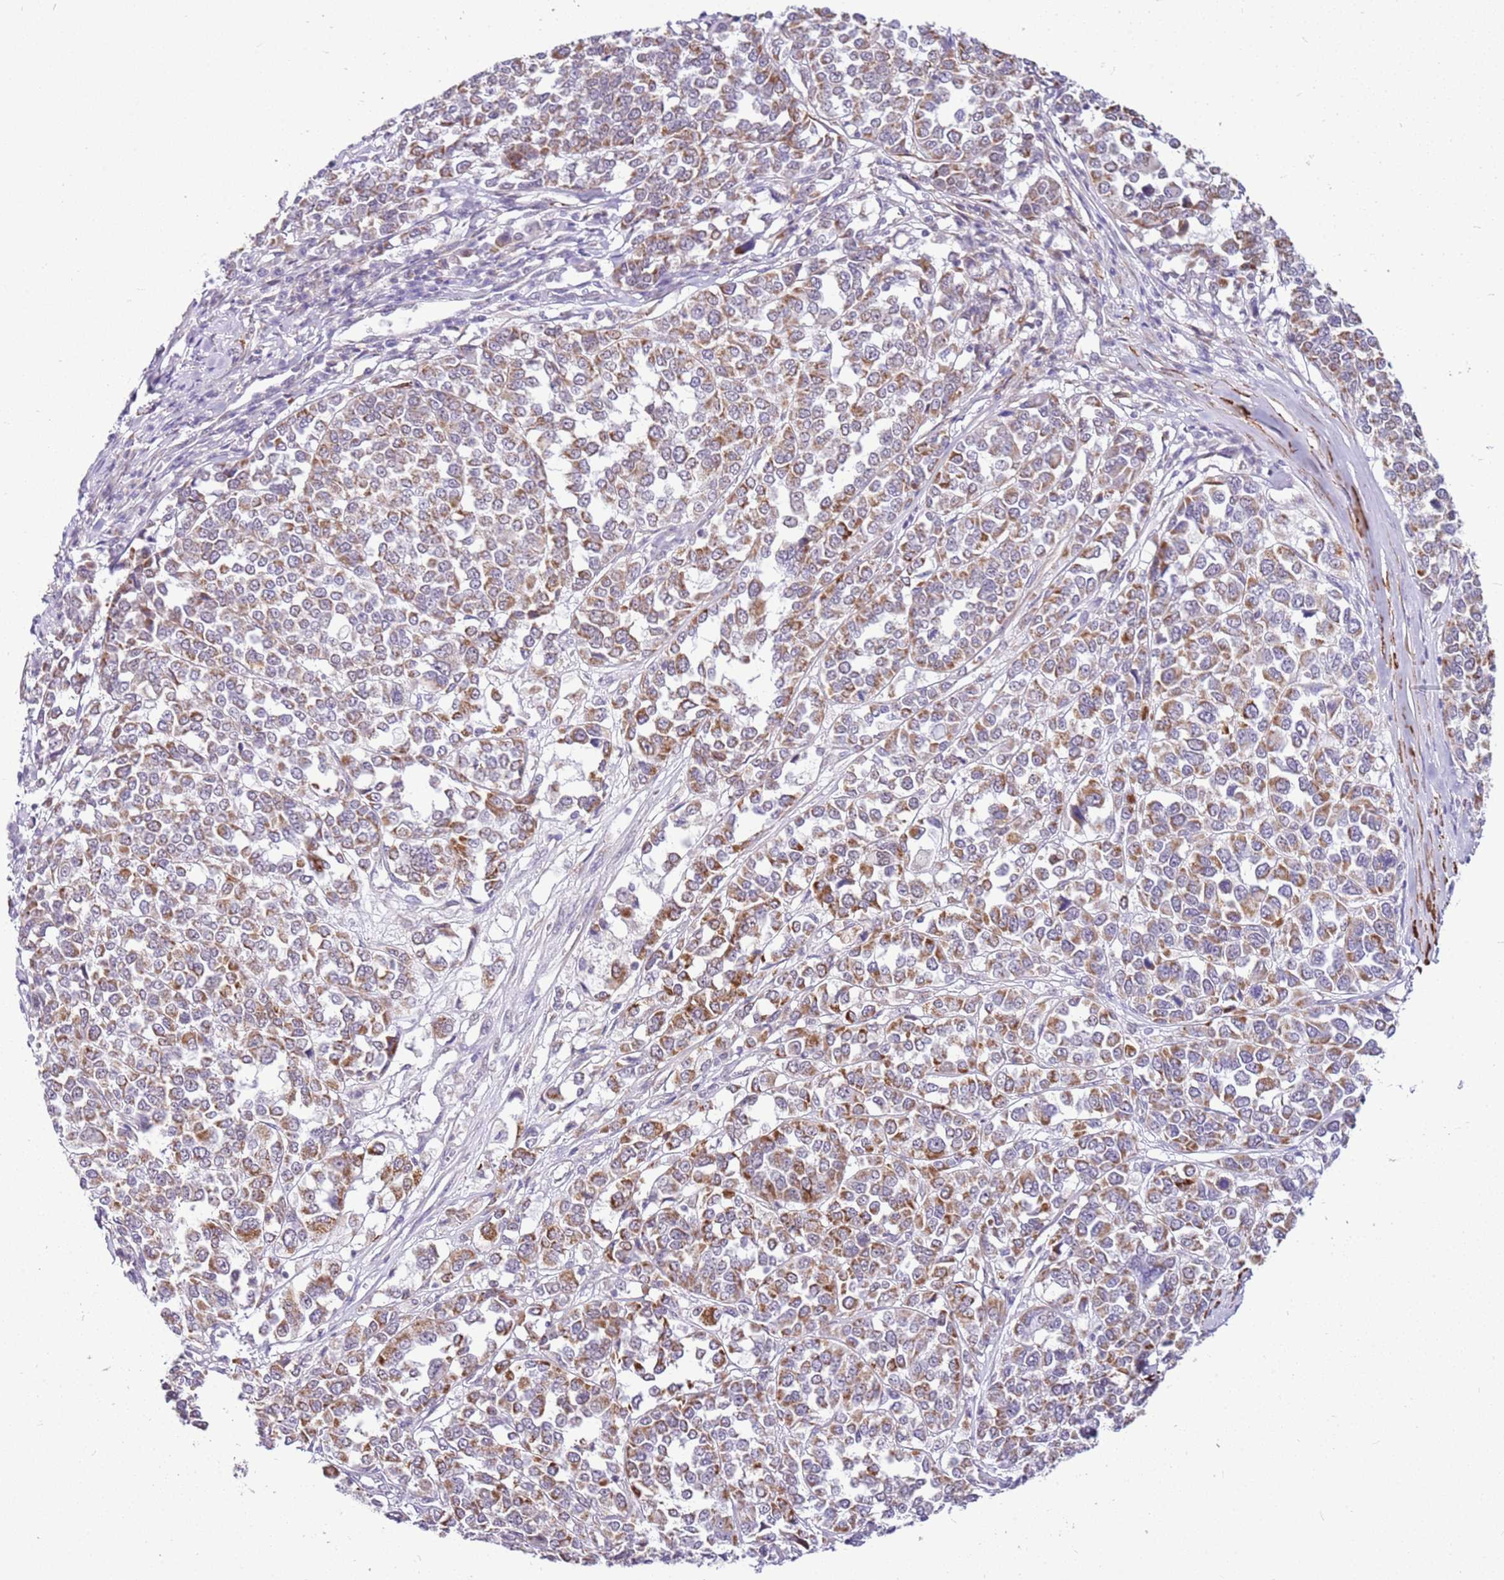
{"staining": {"intensity": "moderate", "quantity": ">75%", "location": "cytoplasmic/membranous"}, "tissue": "melanoma", "cell_type": "Tumor cells", "image_type": "cancer", "snomed": [{"axis": "morphology", "description": "Malignant melanoma, Metastatic site"}, {"axis": "topography", "description": "Lymph node"}], "caption": "The immunohistochemical stain labels moderate cytoplasmic/membranous staining in tumor cells of melanoma tissue.", "gene": "SMIM4", "patient": {"sex": "male", "age": 44}}